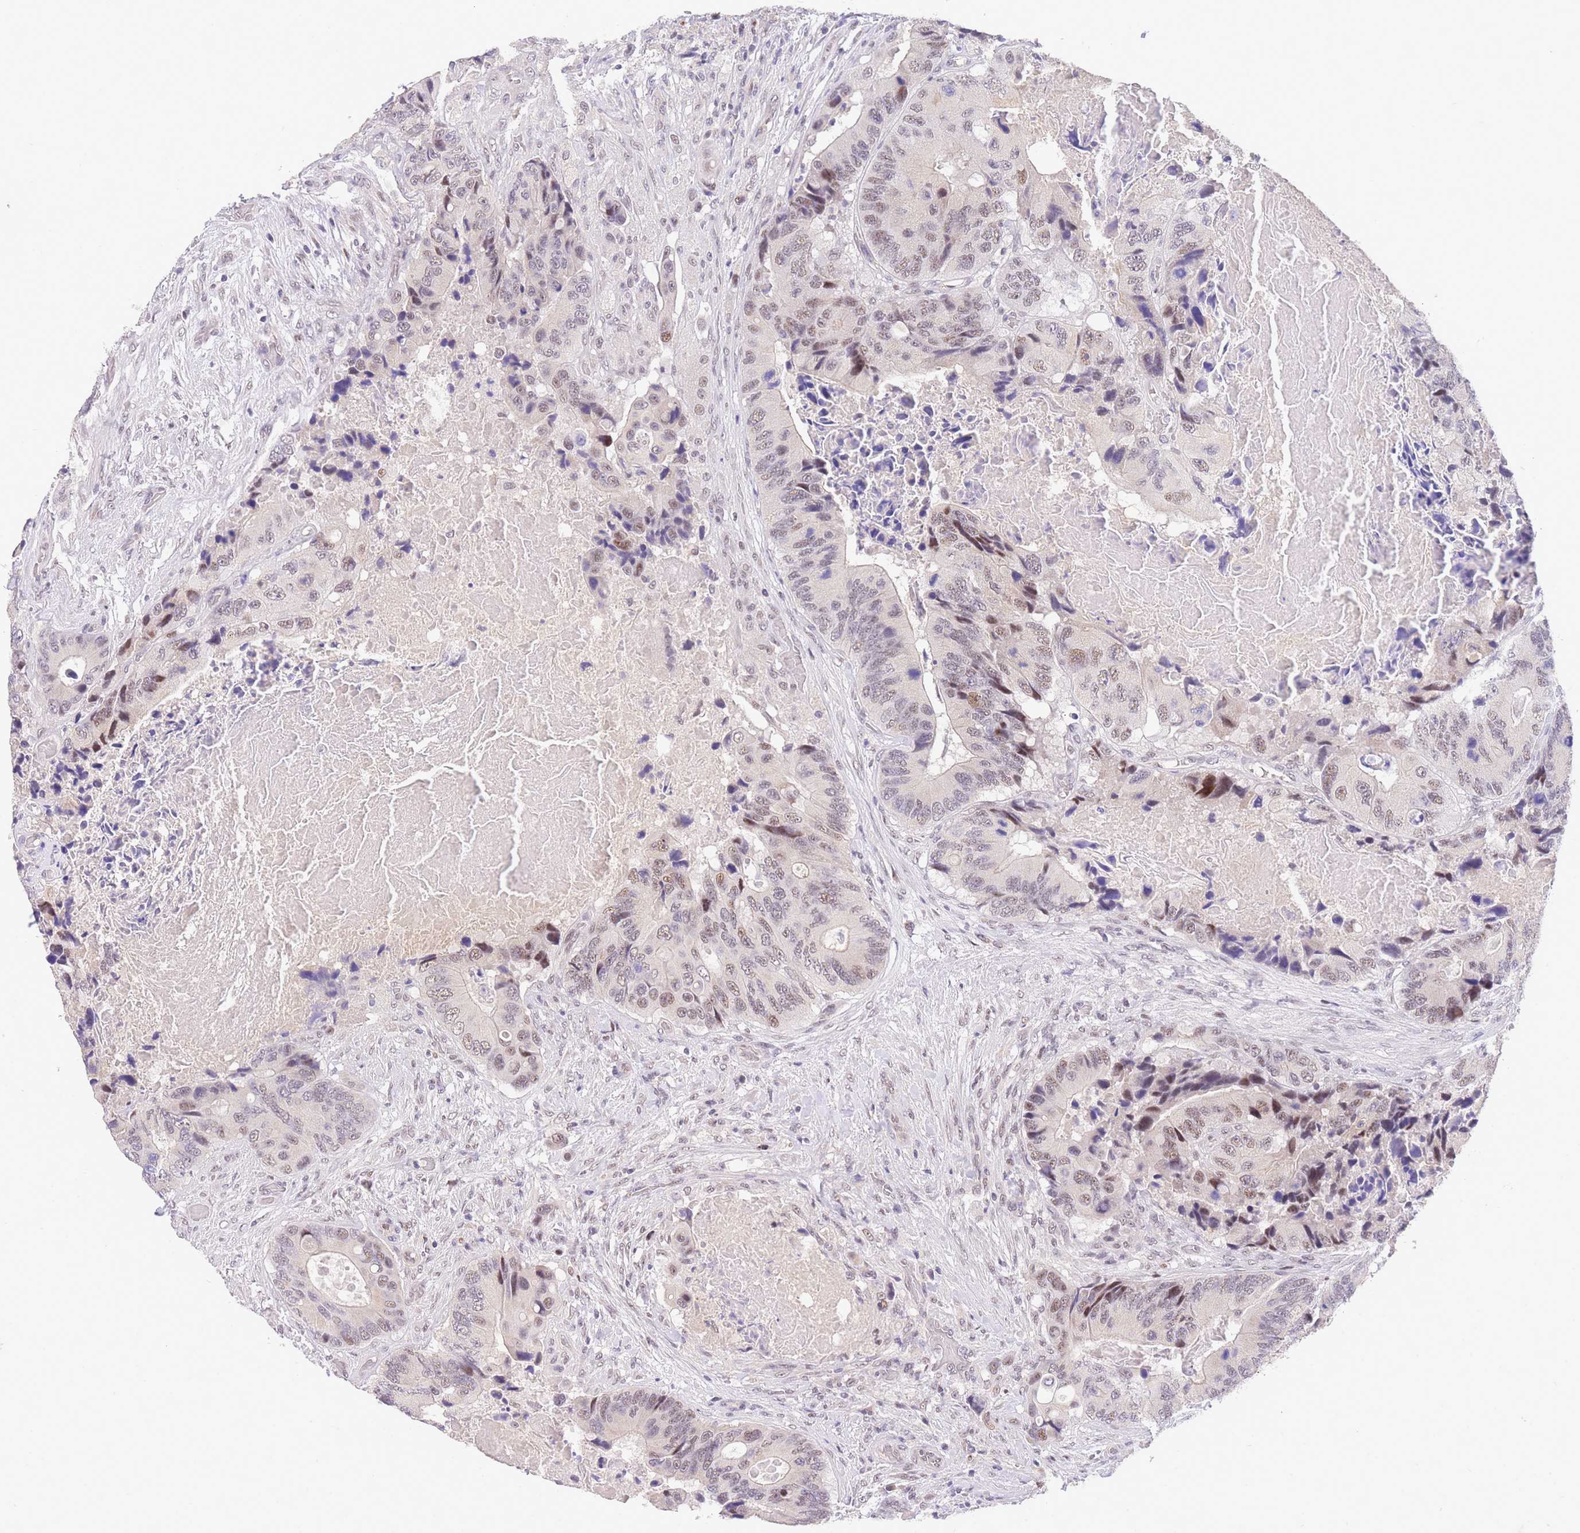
{"staining": {"intensity": "moderate", "quantity": "<25%", "location": "nuclear"}, "tissue": "colorectal cancer", "cell_type": "Tumor cells", "image_type": "cancer", "snomed": [{"axis": "morphology", "description": "Adenocarcinoma, NOS"}, {"axis": "topography", "description": "Colon"}], "caption": "Immunohistochemical staining of colorectal adenocarcinoma demonstrates moderate nuclear protein positivity in about <25% of tumor cells.", "gene": "SLC35F2", "patient": {"sex": "male", "age": 84}}